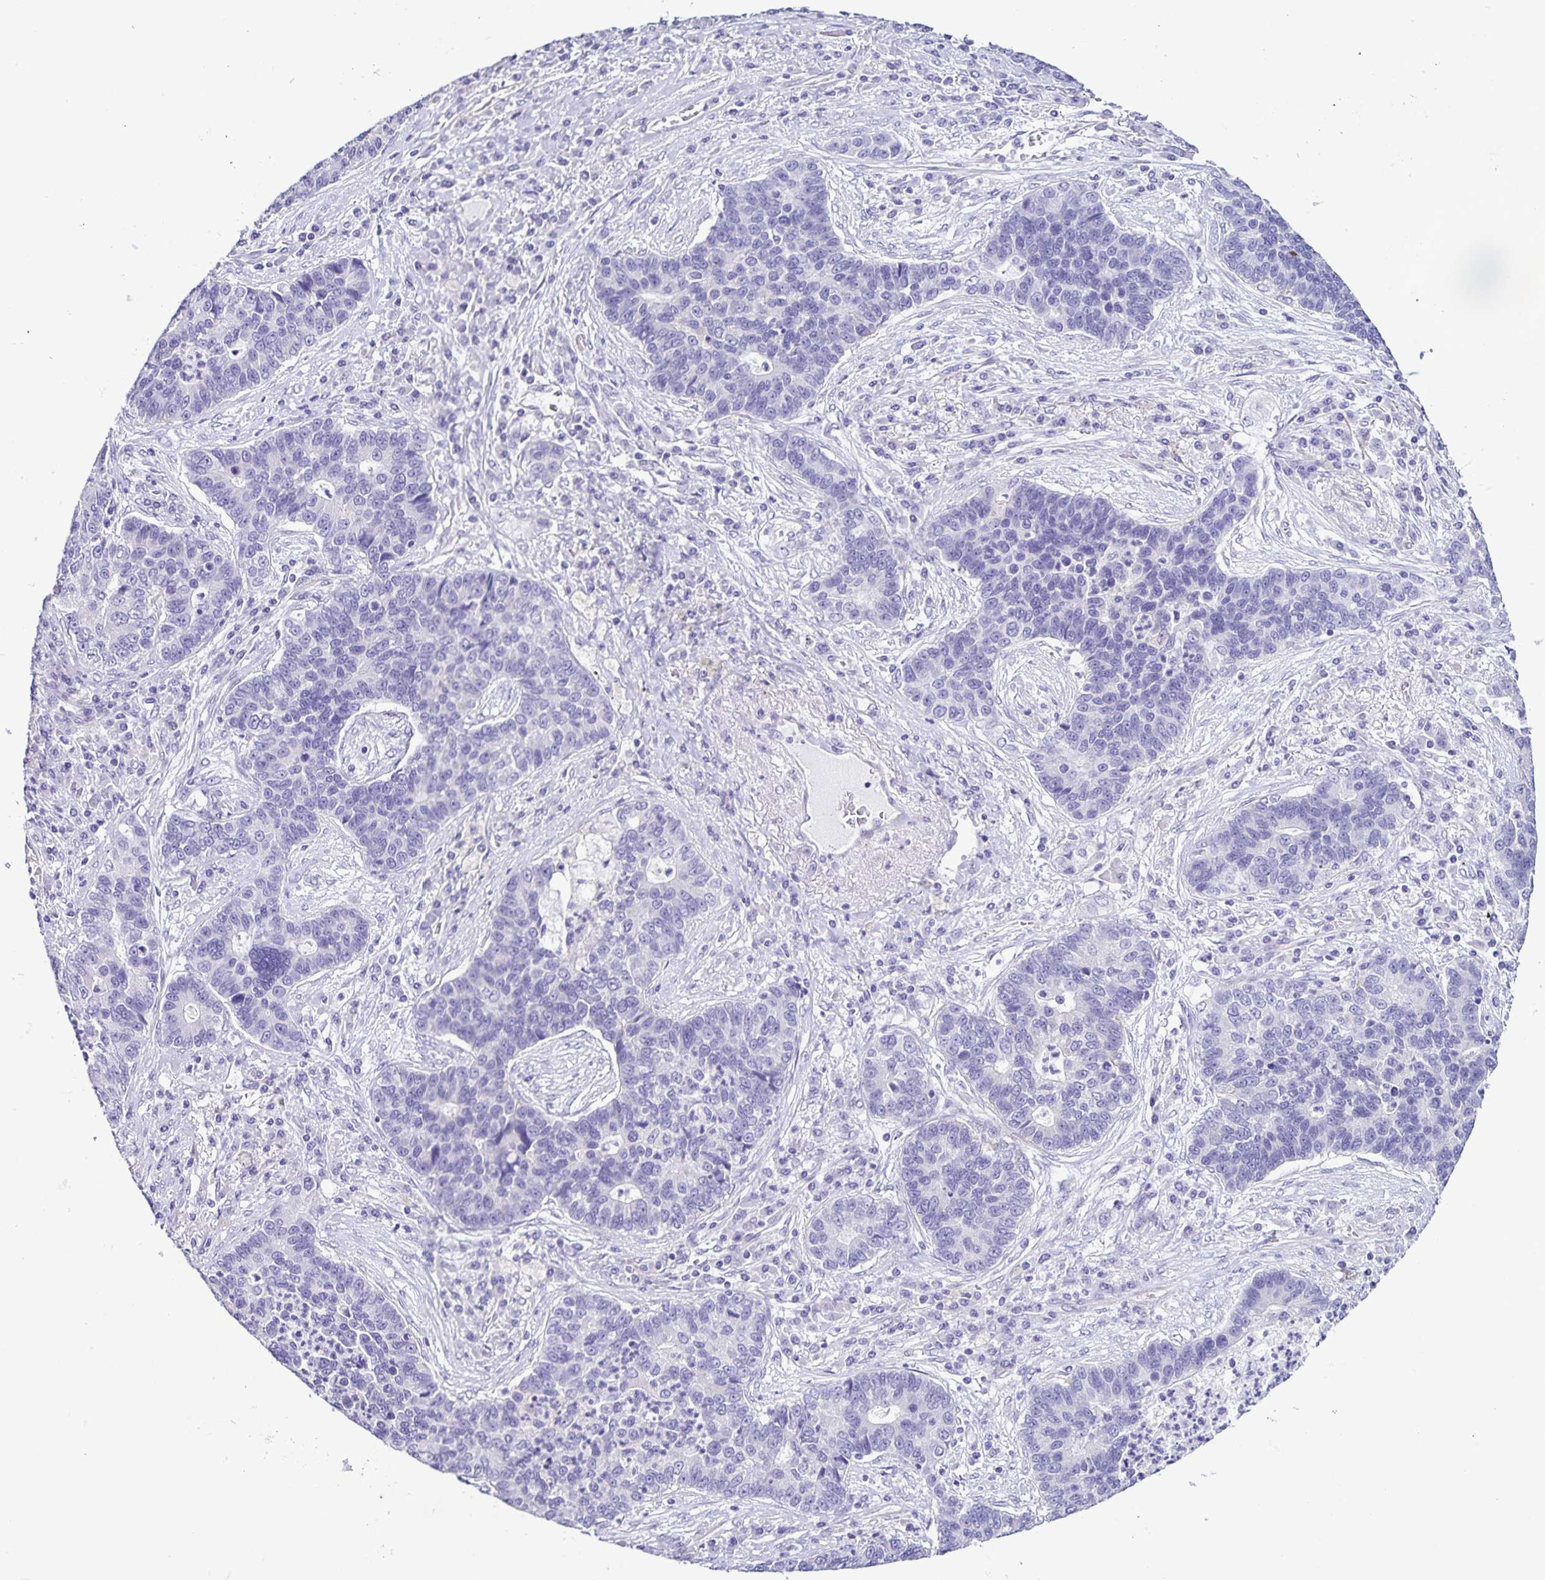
{"staining": {"intensity": "negative", "quantity": "none", "location": "none"}, "tissue": "lung cancer", "cell_type": "Tumor cells", "image_type": "cancer", "snomed": [{"axis": "morphology", "description": "Adenocarcinoma, NOS"}, {"axis": "topography", "description": "Lung"}], "caption": "A photomicrograph of human adenocarcinoma (lung) is negative for staining in tumor cells.", "gene": "BOLL", "patient": {"sex": "female", "age": 57}}